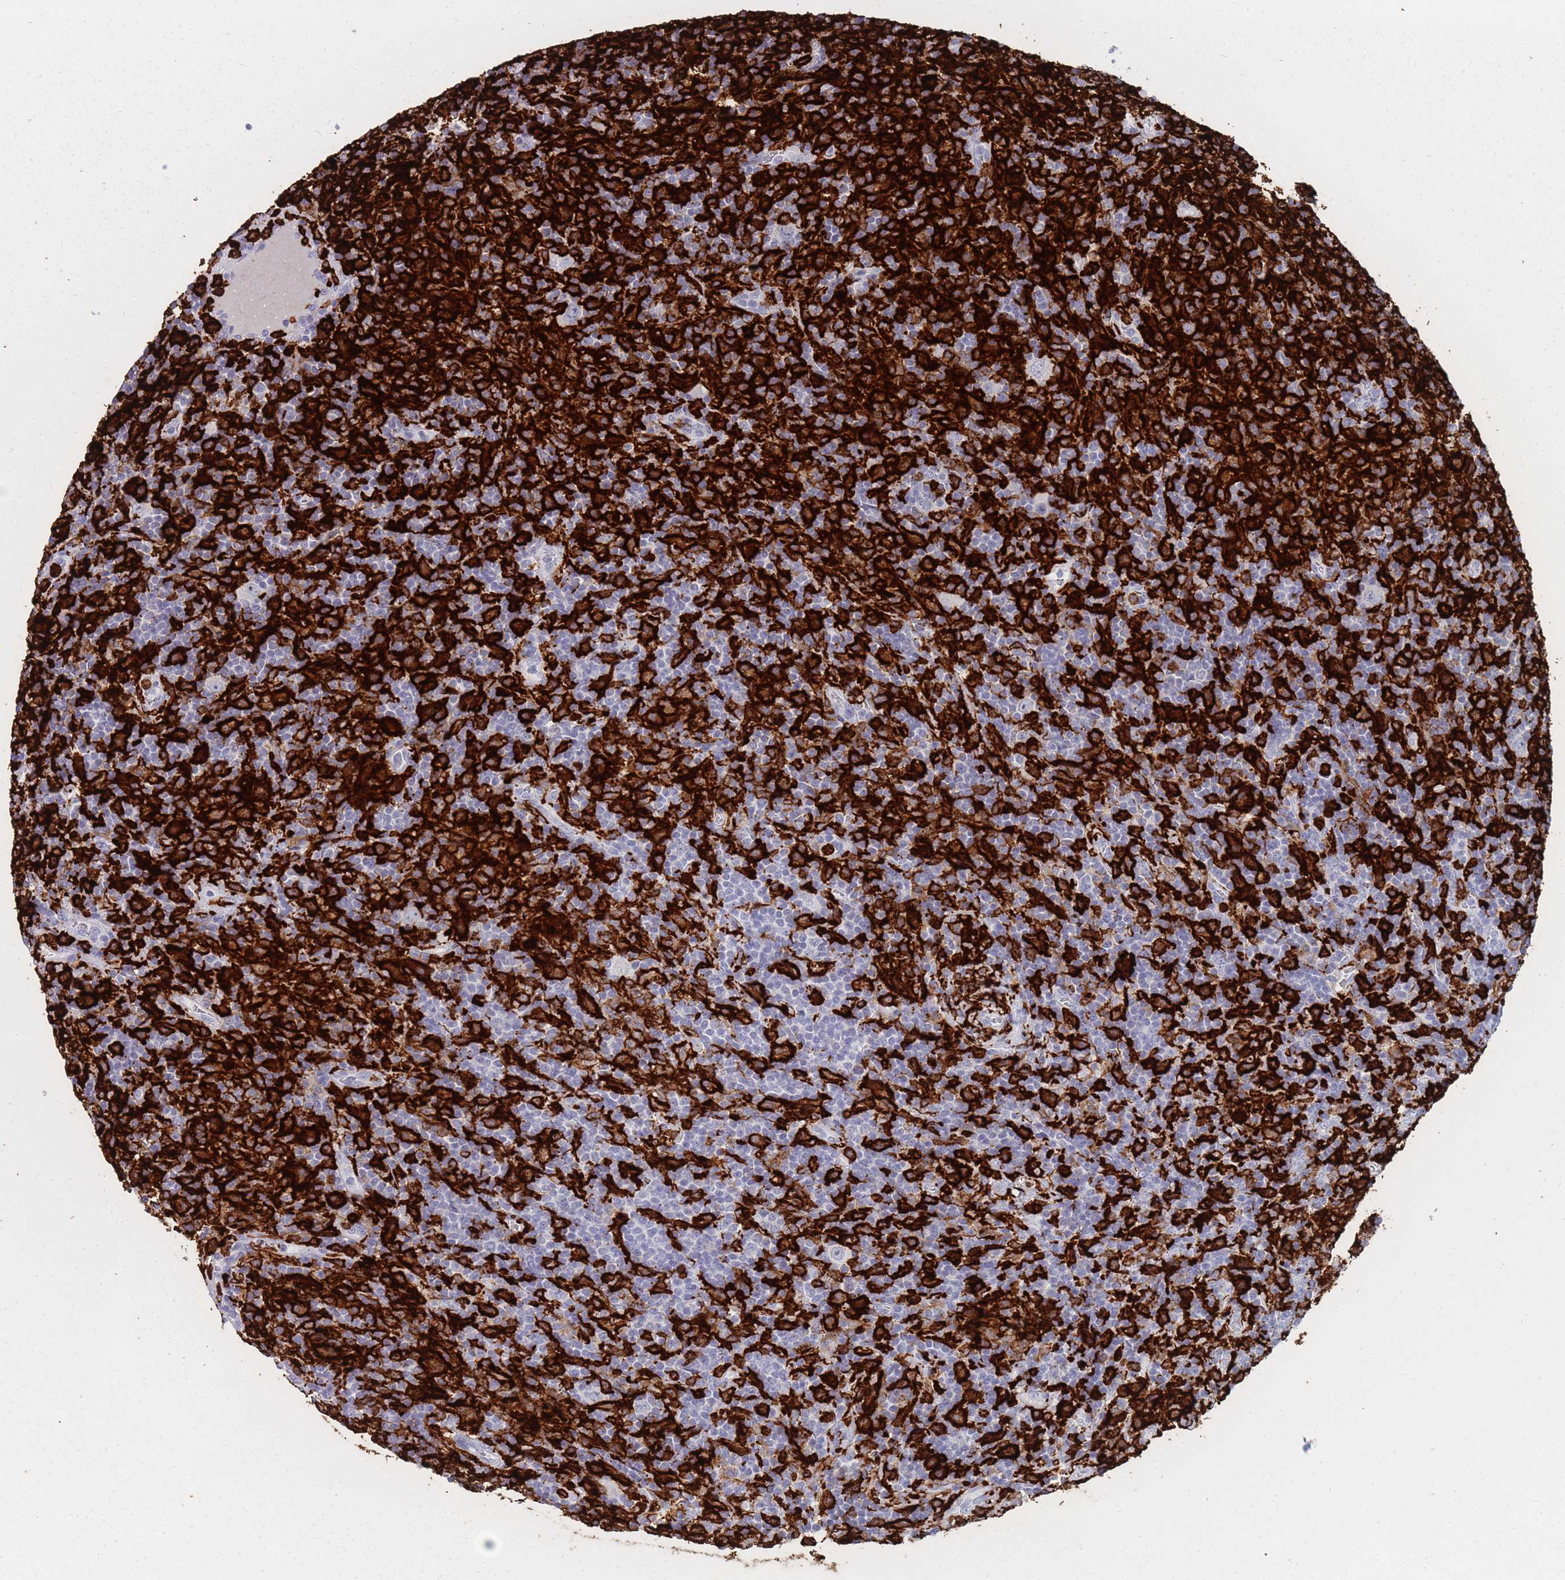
{"staining": {"intensity": "negative", "quantity": "none", "location": "none"}, "tissue": "lymphoma", "cell_type": "Tumor cells", "image_type": "cancer", "snomed": [{"axis": "morphology", "description": "Hodgkin's disease, NOS"}, {"axis": "topography", "description": "Lymph node"}], "caption": "IHC of human lymphoma exhibits no staining in tumor cells.", "gene": "AIF1", "patient": {"sex": "male", "age": 70}}